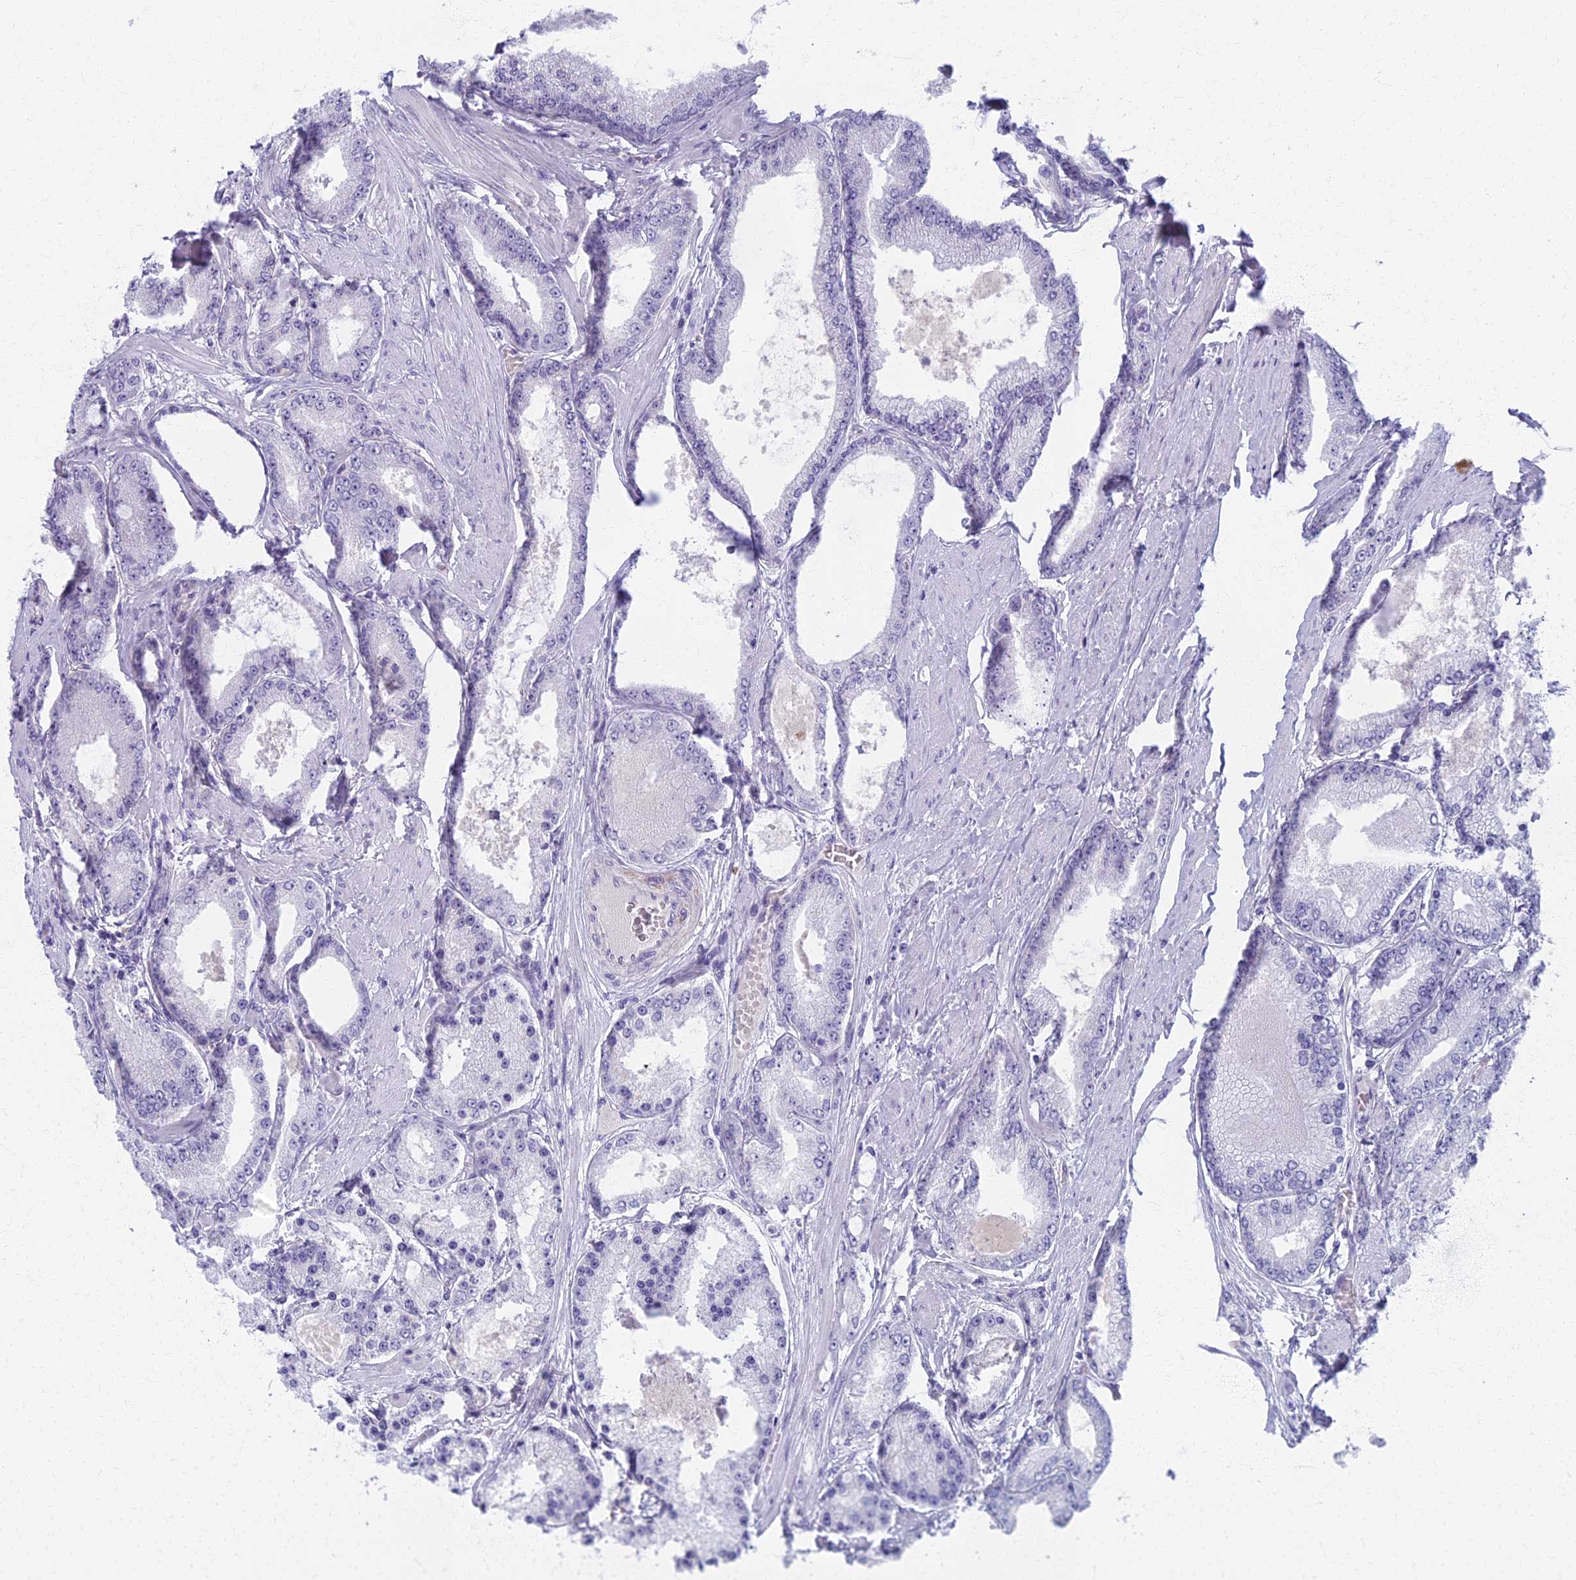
{"staining": {"intensity": "negative", "quantity": "none", "location": "none"}, "tissue": "prostate cancer", "cell_type": "Tumor cells", "image_type": "cancer", "snomed": [{"axis": "morphology", "description": "Adenocarcinoma, High grade"}, {"axis": "topography", "description": "Prostate"}], "caption": "Immunohistochemical staining of prostate cancer exhibits no significant staining in tumor cells.", "gene": "AP4E1", "patient": {"sex": "male", "age": 59}}